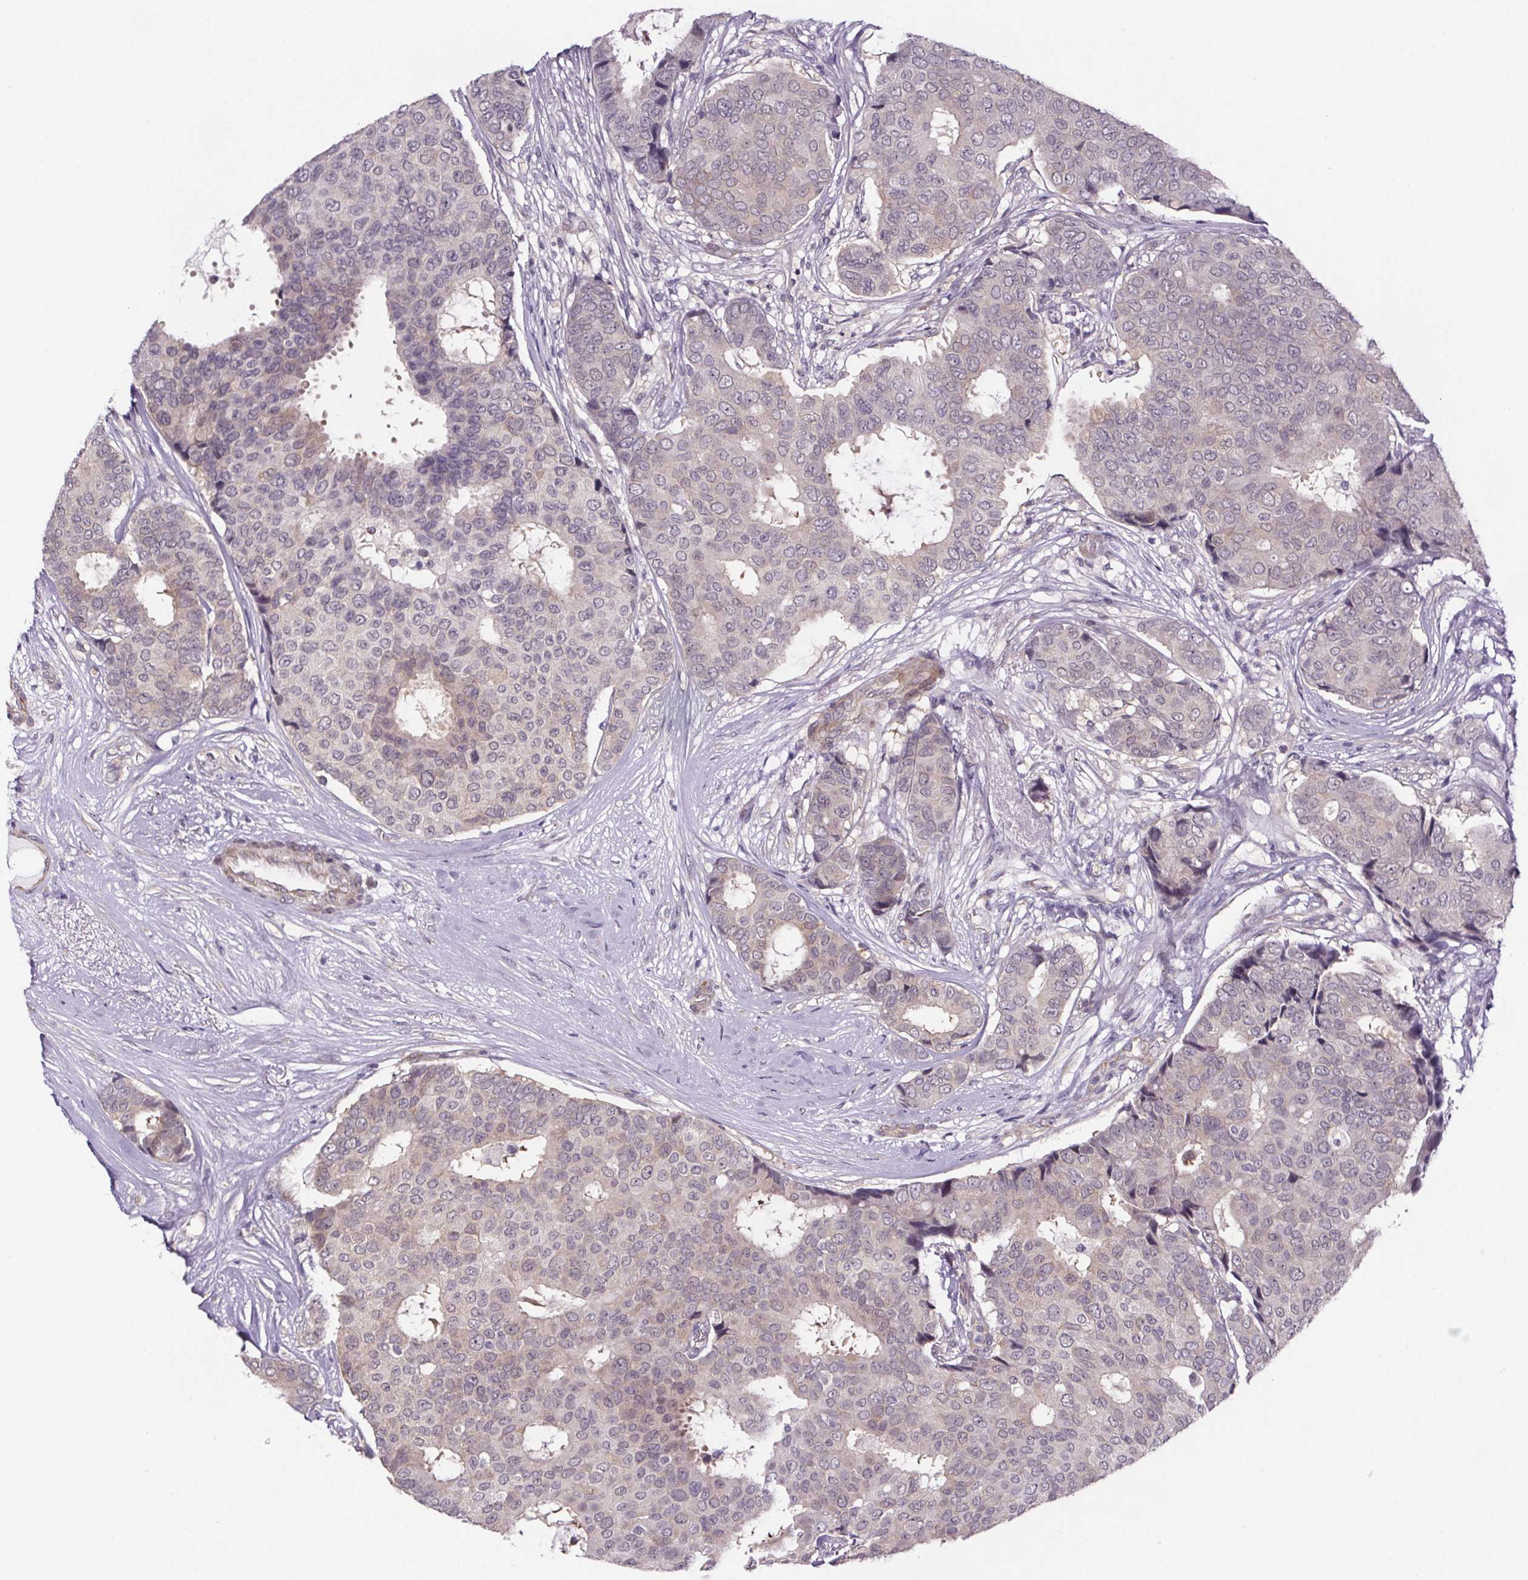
{"staining": {"intensity": "negative", "quantity": "none", "location": "none"}, "tissue": "breast cancer", "cell_type": "Tumor cells", "image_type": "cancer", "snomed": [{"axis": "morphology", "description": "Duct carcinoma"}, {"axis": "topography", "description": "Breast"}], "caption": "IHC of human breast cancer displays no expression in tumor cells.", "gene": "TTC12", "patient": {"sex": "female", "age": 75}}